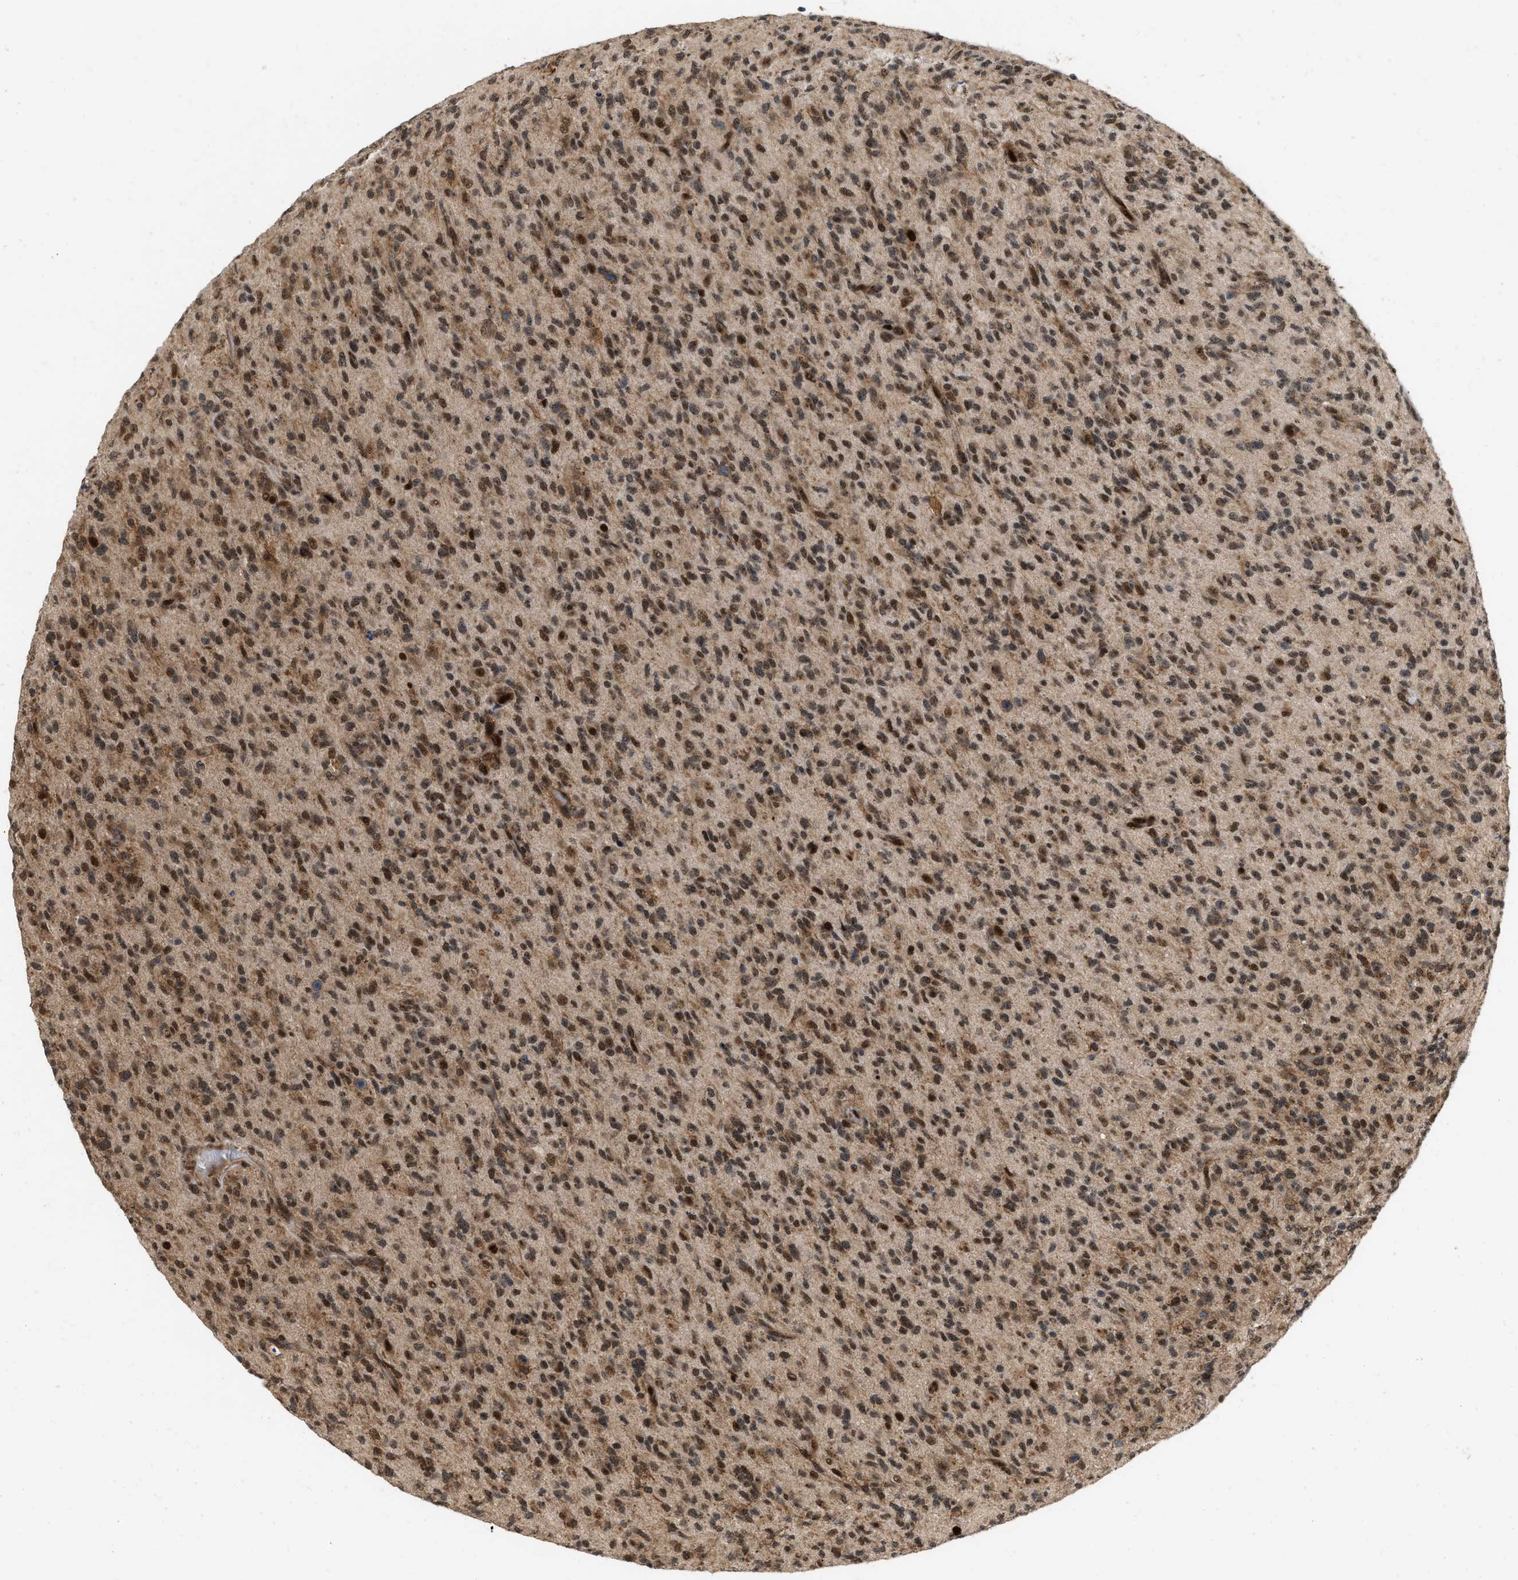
{"staining": {"intensity": "moderate", "quantity": ">75%", "location": "nuclear"}, "tissue": "glioma", "cell_type": "Tumor cells", "image_type": "cancer", "snomed": [{"axis": "morphology", "description": "Glioma, malignant, High grade"}, {"axis": "topography", "description": "Brain"}], "caption": "Malignant glioma (high-grade) was stained to show a protein in brown. There is medium levels of moderate nuclear expression in about >75% of tumor cells.", "gene": "ANKRD11", "patient": {"sex": "male", "age": 71}}